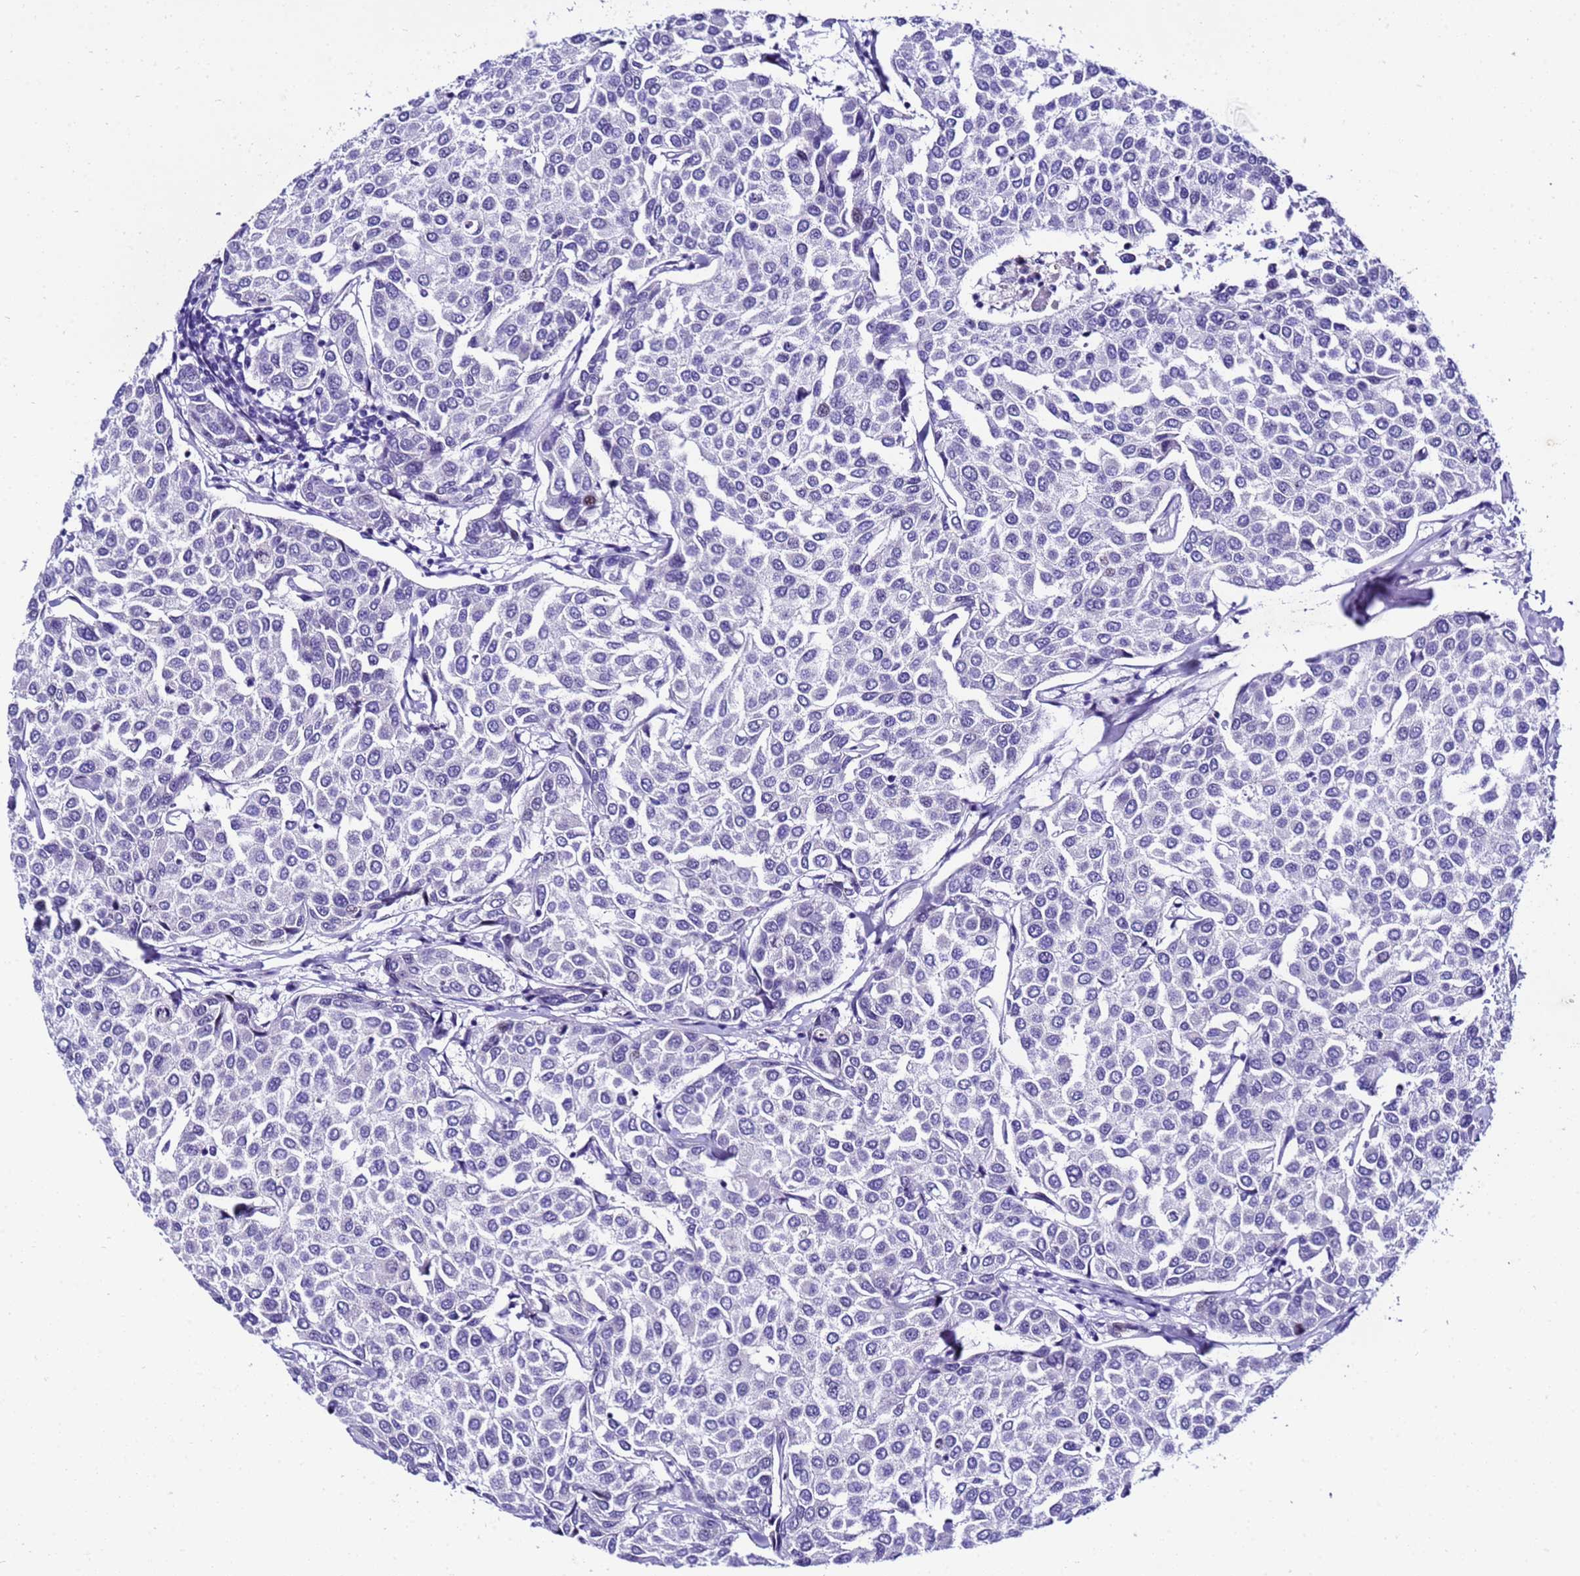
{"staining": {"intensity": "negative", "quantity": "none", "location": "none"}, "tissue": "breast cancer", "cell_type": "Tumor cells", "image_type": "cancer", "snomed": [{"axis": "morphology", "description": "Duct carcinoma"}, {"axis": "topography", "description": "Breast"}], "caption": "The photomicrograph exhibits no significant positivity in tumor cells of infiltrating ductal carcinoma (breast).", "gene": "ZNF417", "patient": {"sex": "female", "age": 55}}